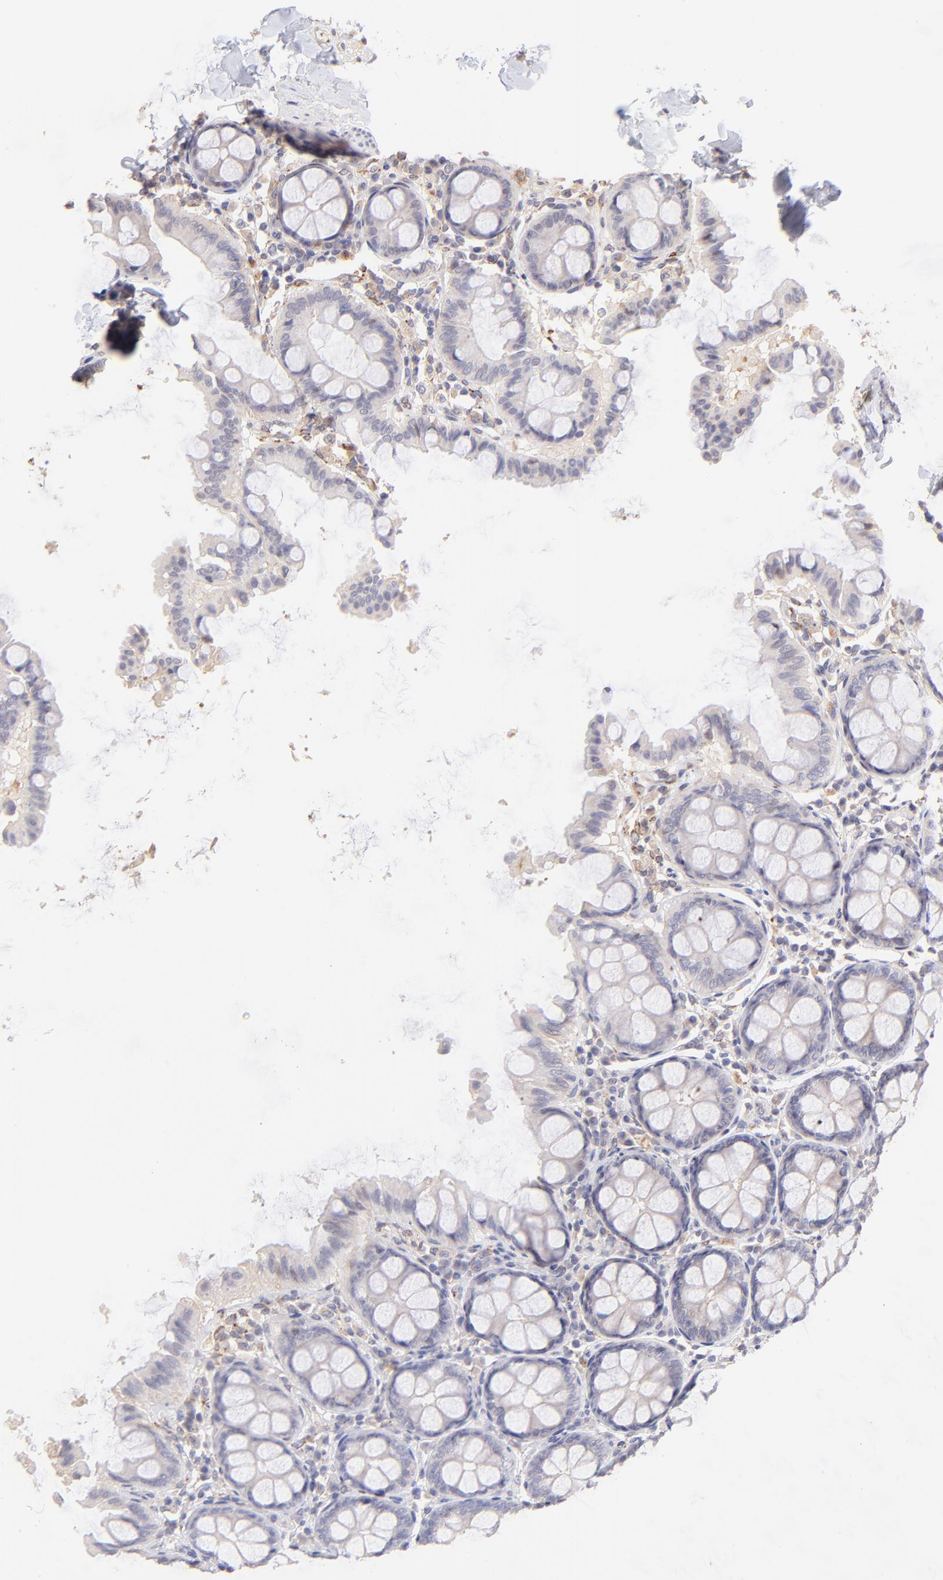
{"staining": {"intensity": "weak", "quantity": "<25%", "location": "cytoplasmic/membranous"}, "tissue": "colon", "cell_type": "Glandular cells", "image_type": "normal", "snomed": [{"axis": "morphology", "description": "Normal tissue, NOS"}, {"axis": "topography", "description": "Colon"}], "caption": "Immunohistochemical staining of unremarkable human colon exhibits no significant staining in glandular cells. (DAB IHC with hematoxylin counter stain).", "gene": "SPARC", "patient": {"sex": "female", "age": 61}}